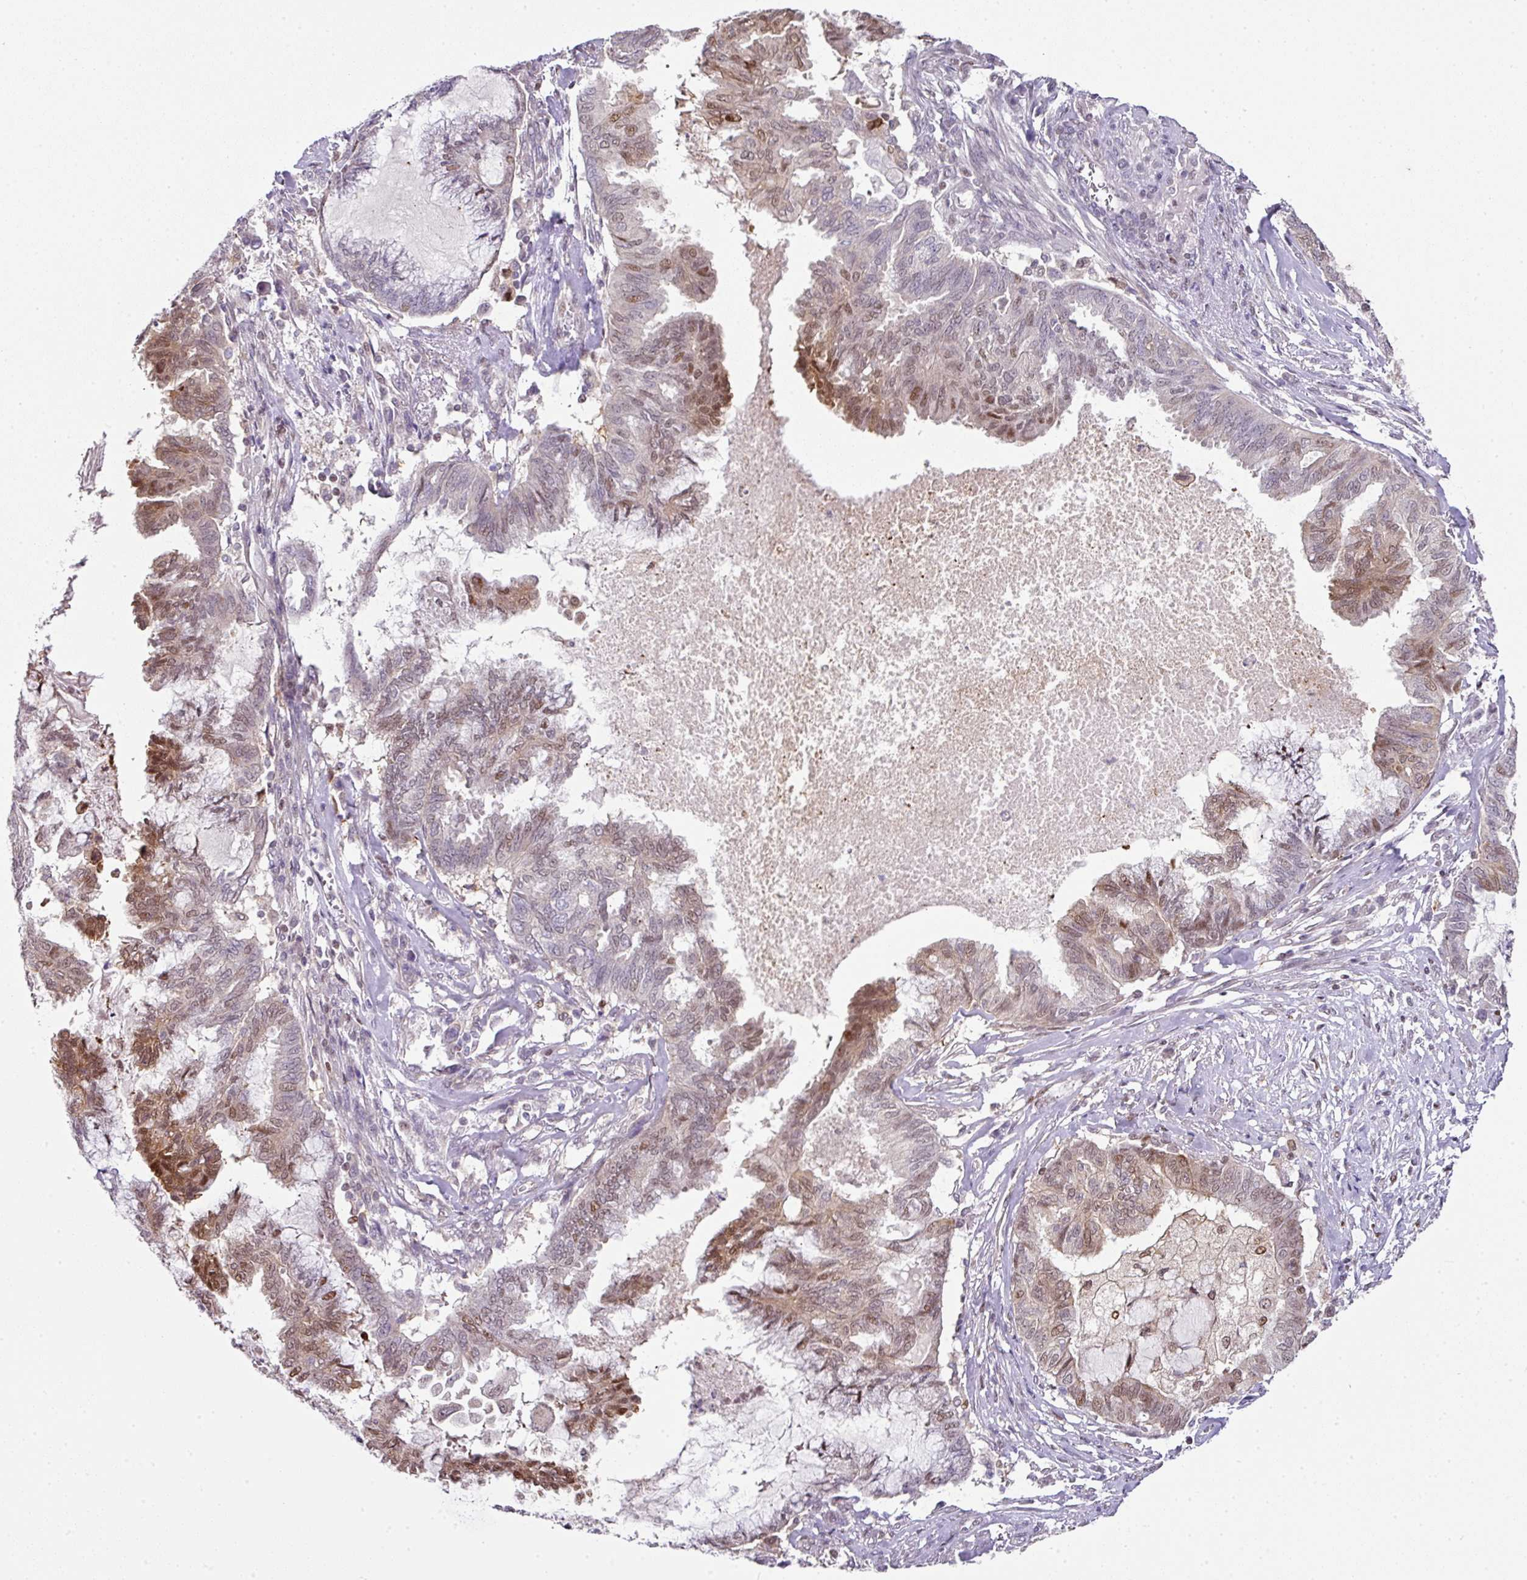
{"staining": {"intensity": "moderate", "quantity": "25%-75%", "location": "cytoplasmic/membranous,nuclear"}, "tissue": "endometrial cancer", "cell_type": "Tumor cells", "image_type": "cancer", "snomed": [{"axis": "morphology", "description": "Adenocarcinoma, NOS"}, {"axis": "topography", "description": "Endometrium"}], "caption": "Brown immunohistochemical staining in endometrial cancer (adenocarcinoma) reveals moderate cytoplasmic/membranous and nuclear expression in approximately 25%-75% of tumor cells.", "gene": "ANKRD18A", "patient": {"sex": "female", "age": 86}}